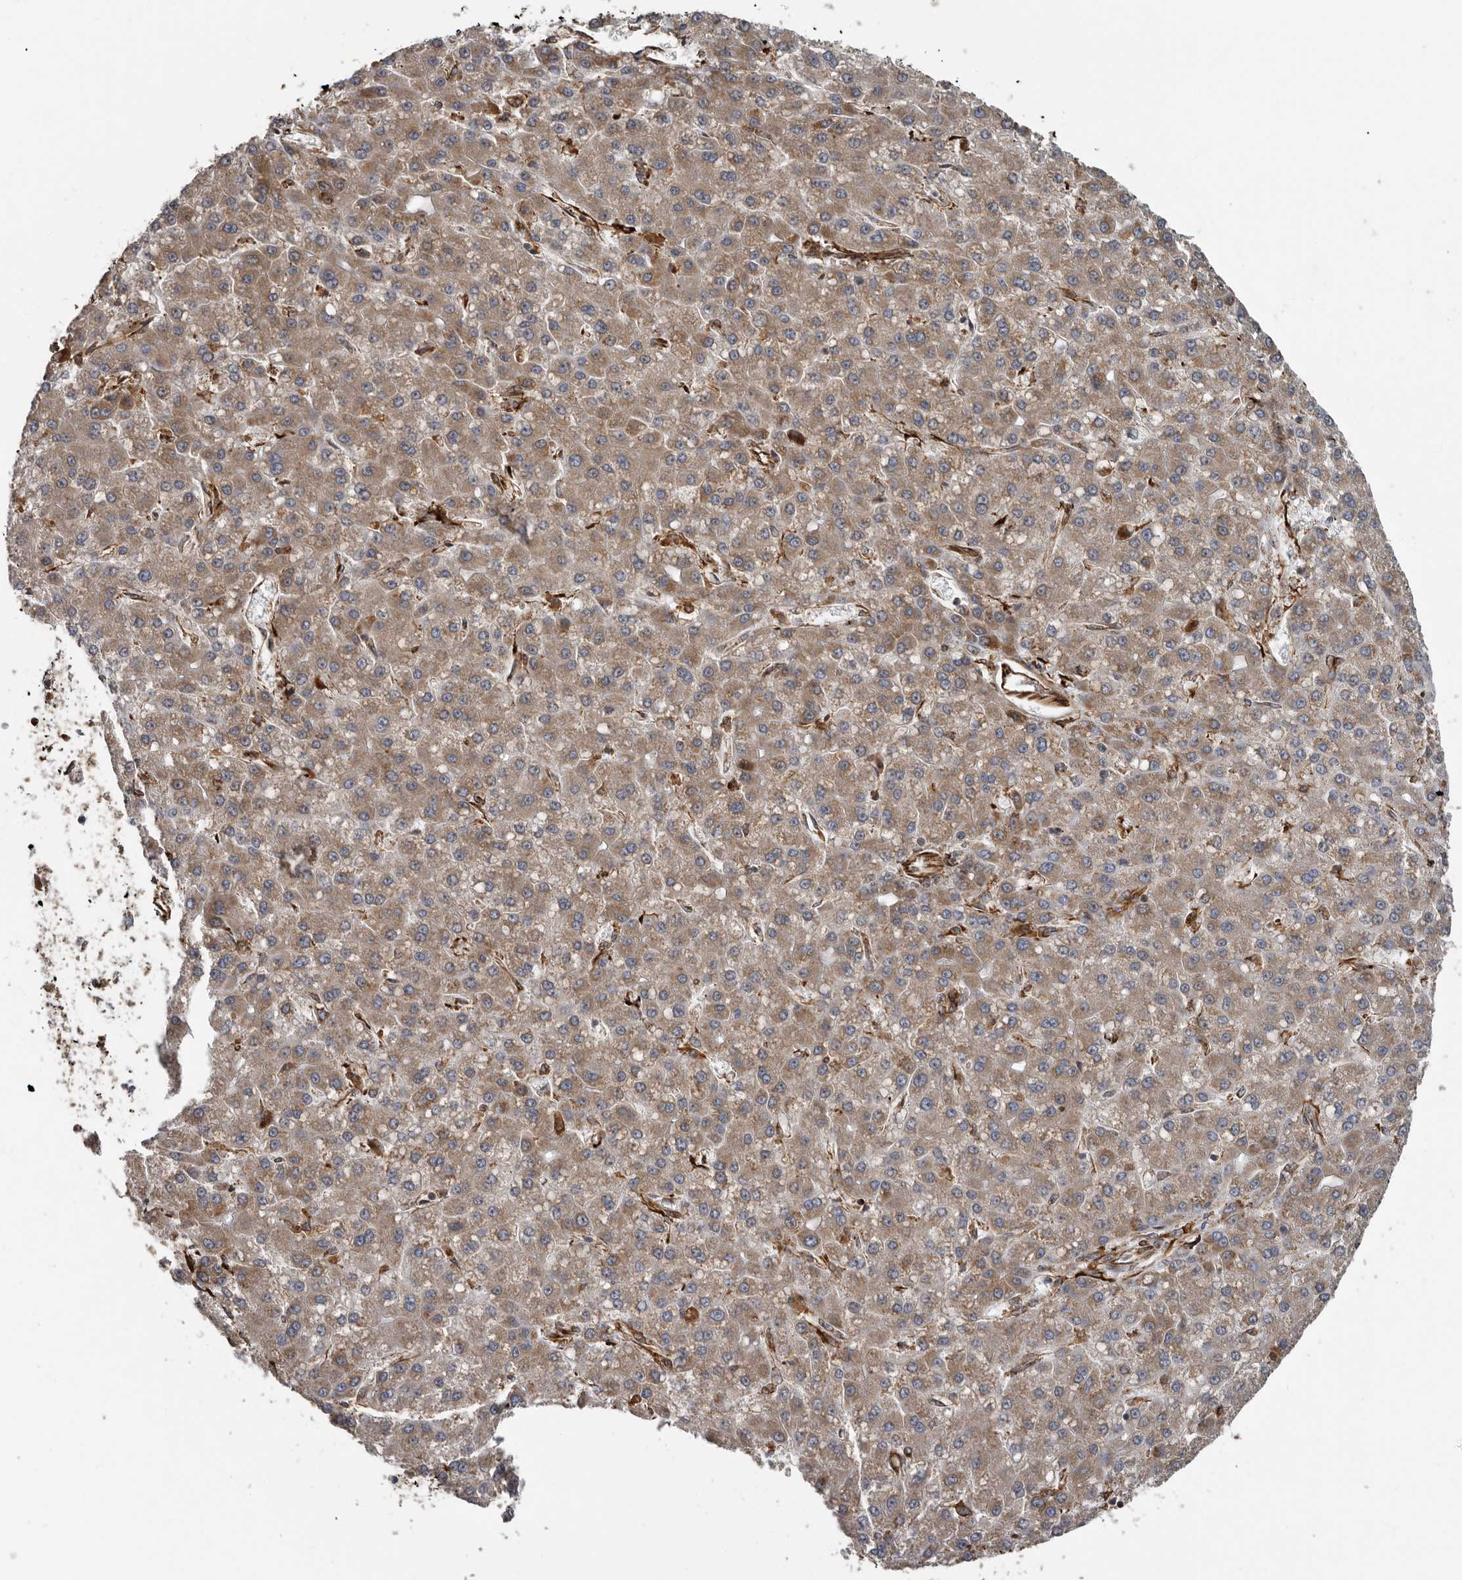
{"staining": {"intensity": "weak", "quantity": ">75%", "location": "cytoplasmic/membranous"}, "tissue": "liver cancer", "cell_type": "Tumor cells", "image_type": "cancer", "snomed": [{"axis": "morphology", "description": "Carcinoma, Hepatocellular, NOS"}, {"axis": "topography", "description": "Liver"}], "caption": "Liver cancer stained for a protein shows weak cytoplasmic/membranous positivity in tumor cells.", "gene": "CEP350", "patient": {"sex": "male", "age": 67}}